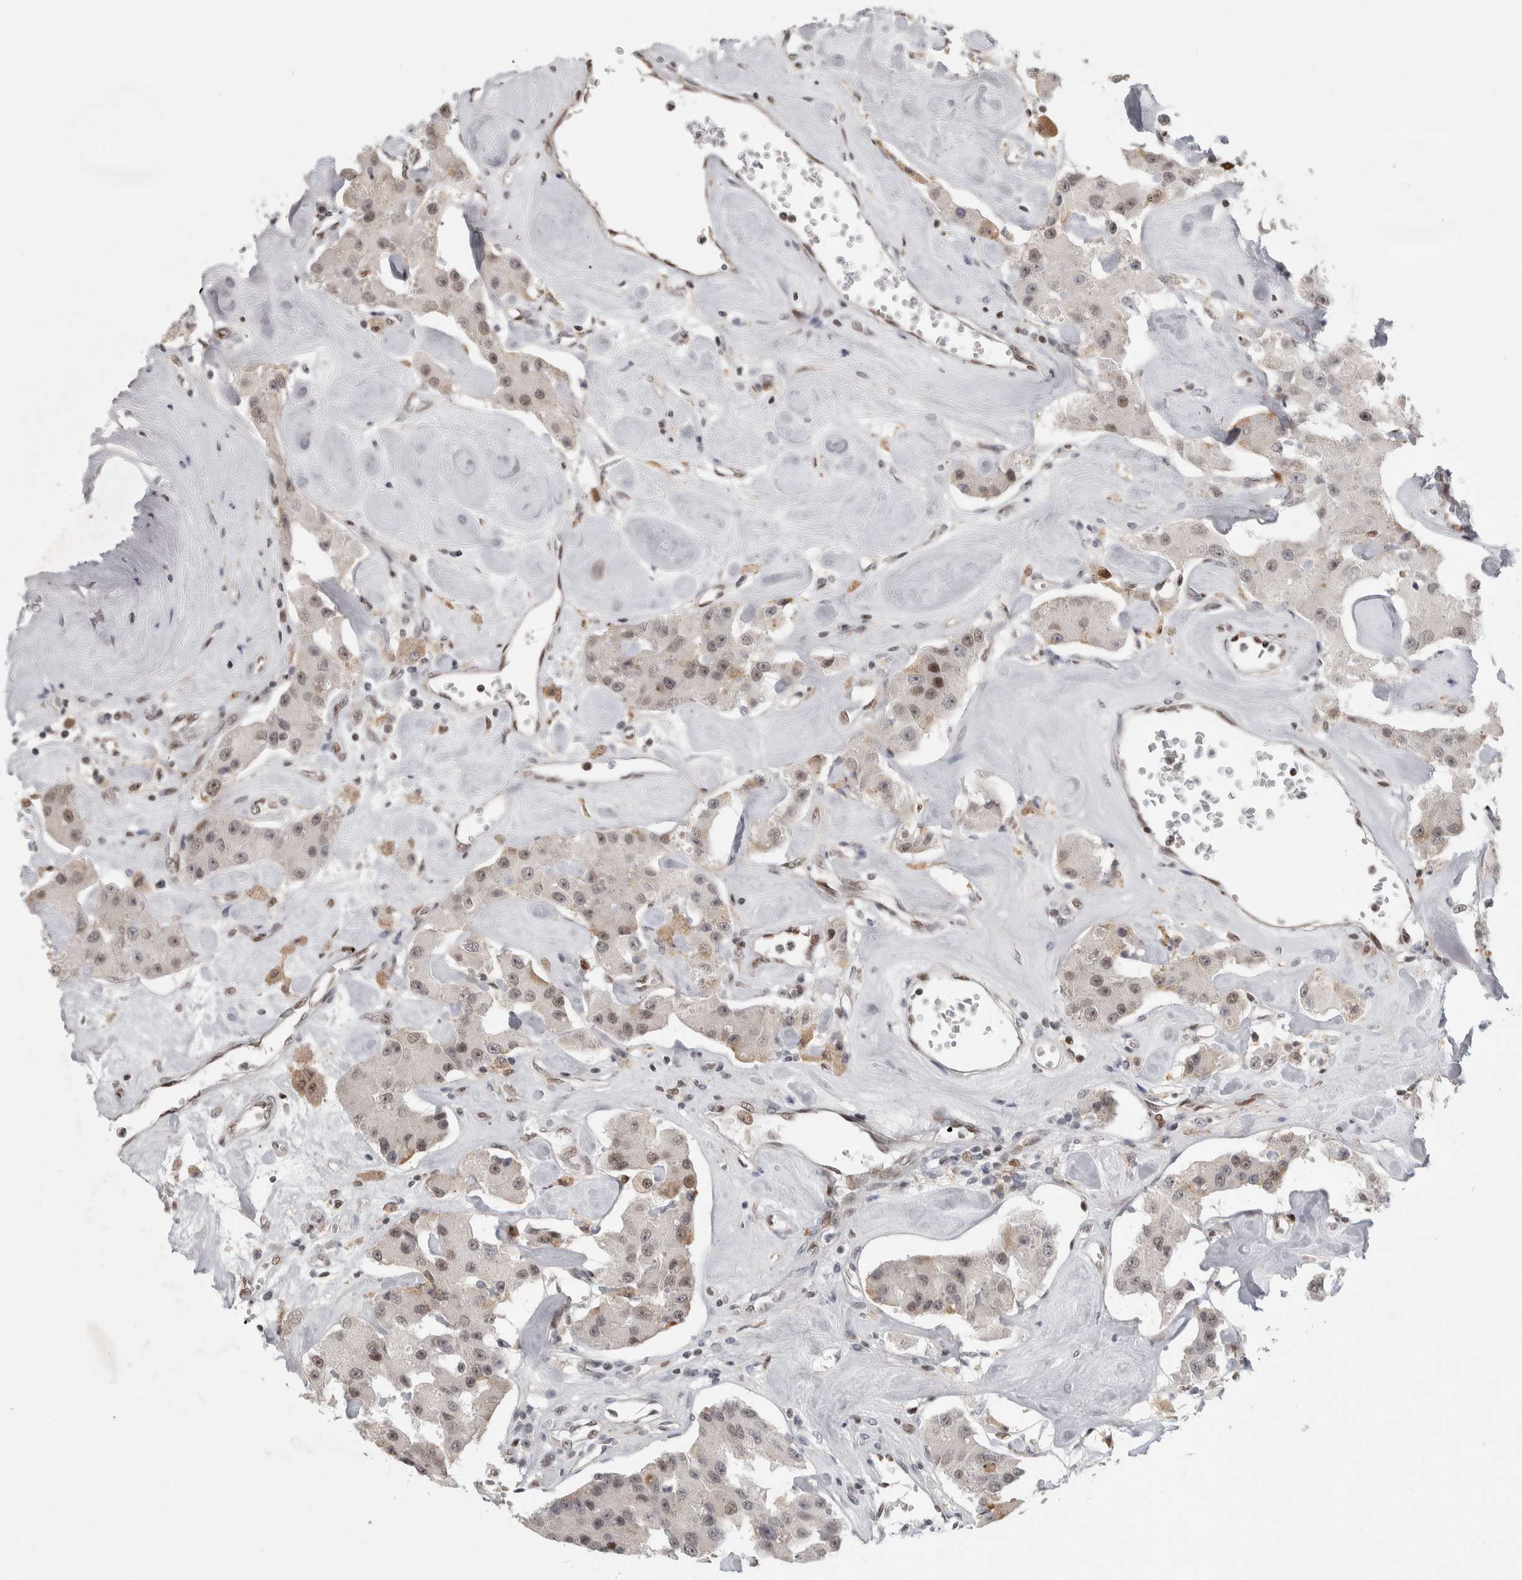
{"staining": {"intensity": "weak", "quantity": "25%-75%", "location": "cytoplasmic/membranous,nuclear"}, "tissue": "carcinoid", "cell_type": "Tumor cells", "image_type": "cancer", "snomed": [{"axis": "morphology", "description": "Carcinoid, malignant, NOS"}, {"axis": "topography", "description": "Pancreas"}], "caption": "Malignant carcinoid stained with DAB immunohistochemistry reveals low levels of weak cytoplasmic/membranous and nuclear positivity in approximately 25%-75% of tumor cells.", "gene": "SRARP", "patient": {"sex": "male", "age": 41}}